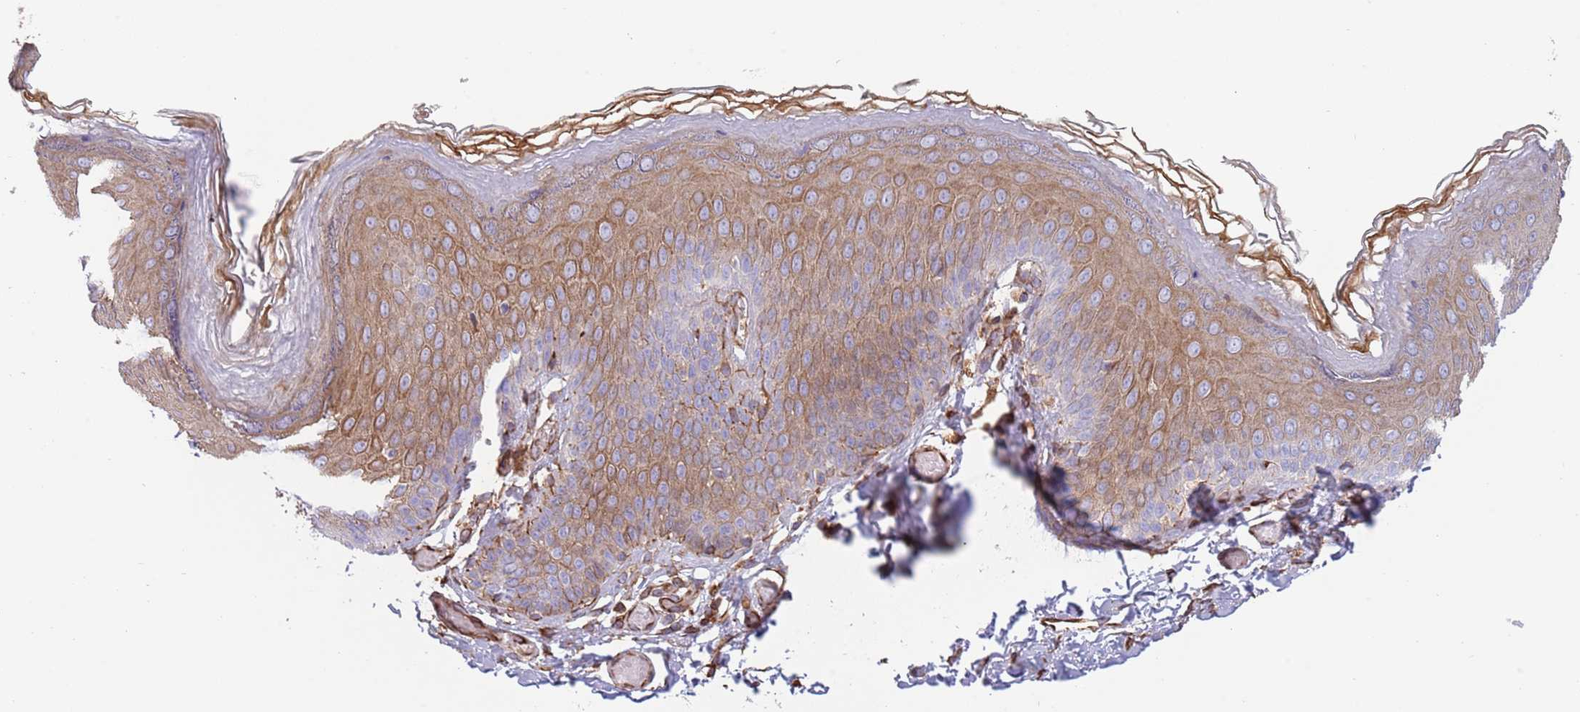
{"staining": {"intensity": "moderate", "quantity": "<25%", "location": "cytoplasmic/membranous"}, "tissue": "skin", "cell_type": "Epidermal cells", "image_type": "normal", "snomed": [{"axis": "morphology", "description": "Normal tissue, NOS"}, {"axis": "topography", "description": "Anal"}], "caption": "Epidermal cells exhibit moderate cytoplasmic/membranous positivity in approximately <25% of cells in normal skin.", "gene": "MOGAT1", "patient": {"sex": "female", "age": 40}}